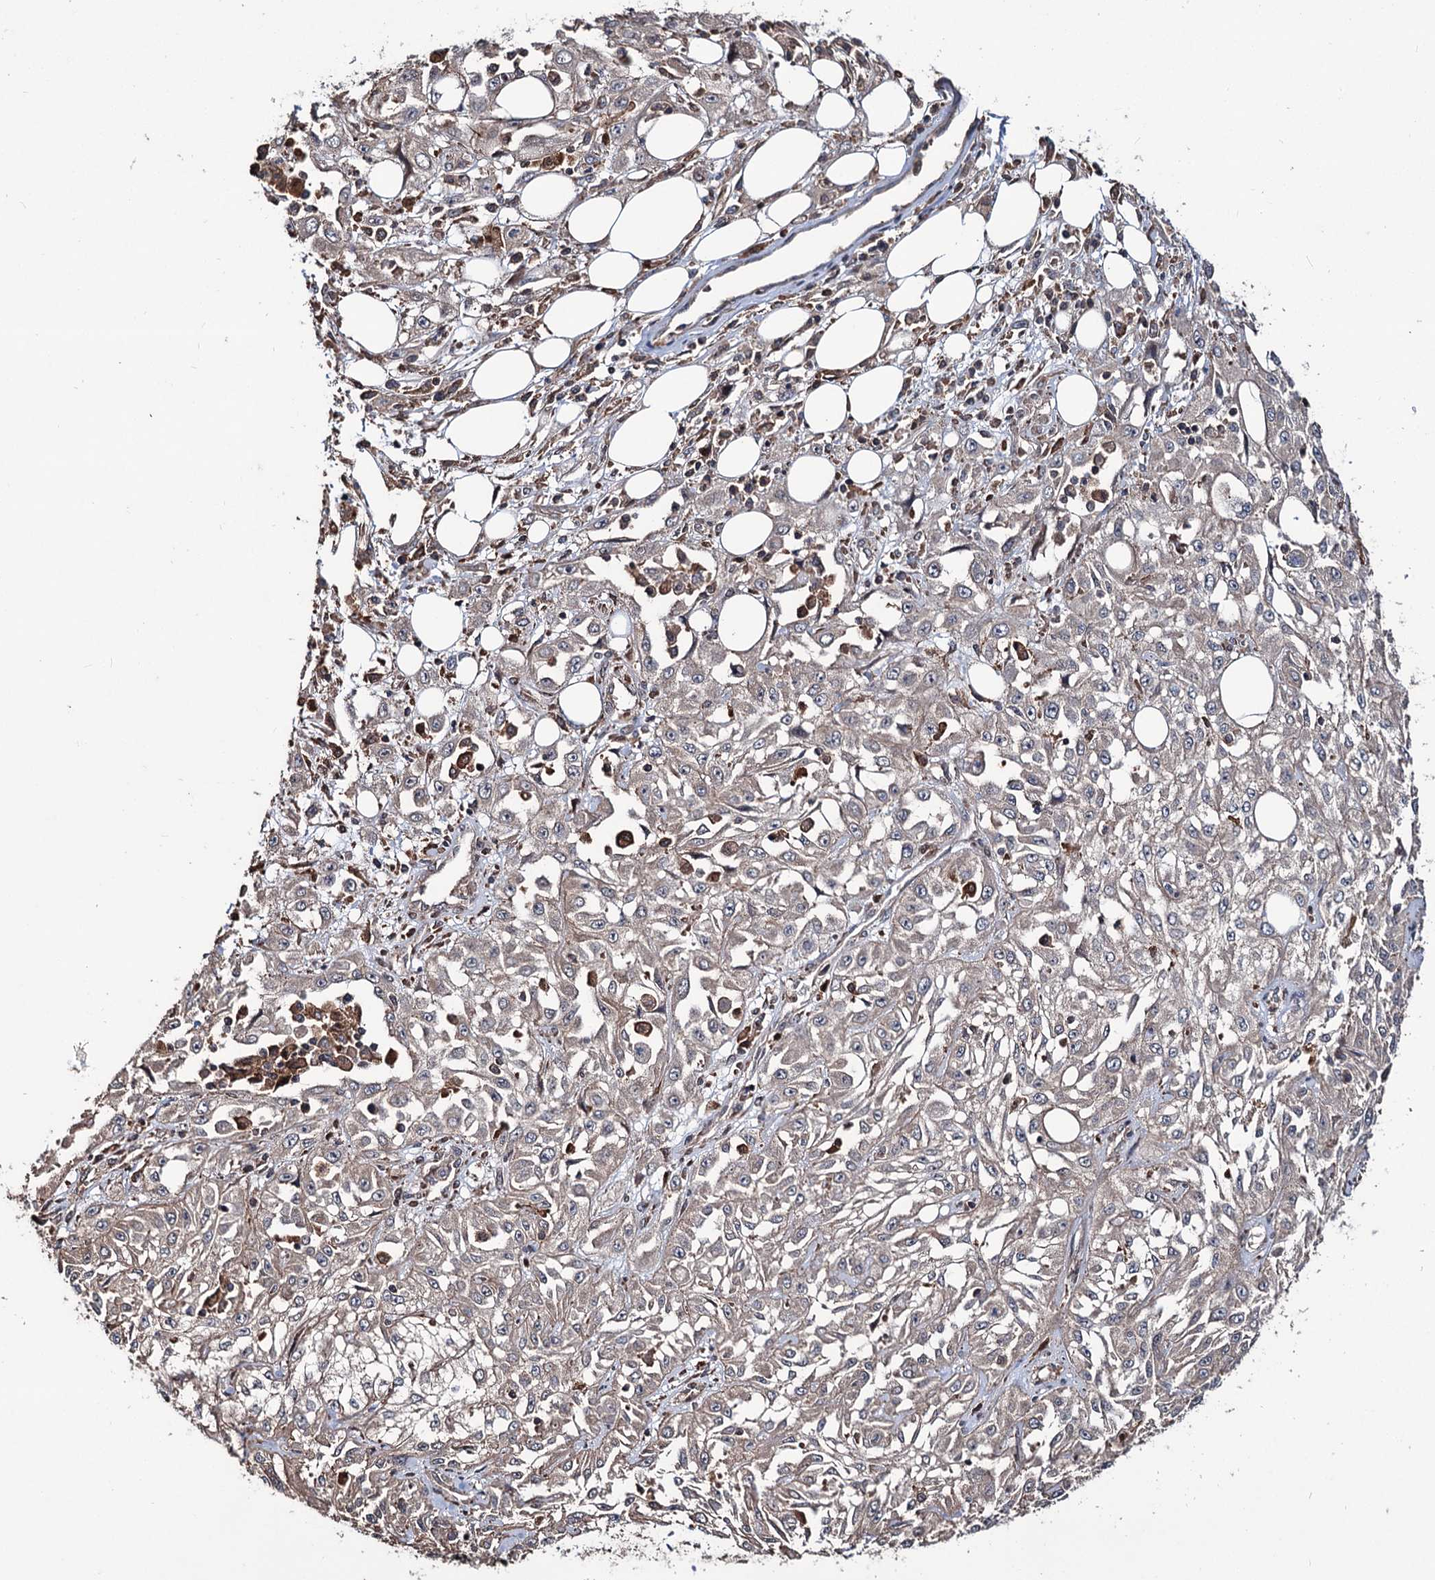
{"staining": {"intensity": "weak", "quantity": "<25%", "location": "cytoplasmic/membranous"}, "tissue": "skin cancer", "cell_type": "Tumor cells", "image_type": "cancer", "snomed": [{"axis": "morphology", "description": "Squamous cell carcinoma, NOS"}, {"axis": "morphology", "description": "Squamous cell carcinoma, metastatic, NOS"}, {"axis": "topography", "description": "Skin"}, {"axis": "topography", "description": "Lymph node"}], "caption": "Tumor cells are negative for protein expression in human skin cancer.", "gene": "GRIP1", "patient": {"sex": "male", "age": 75}}